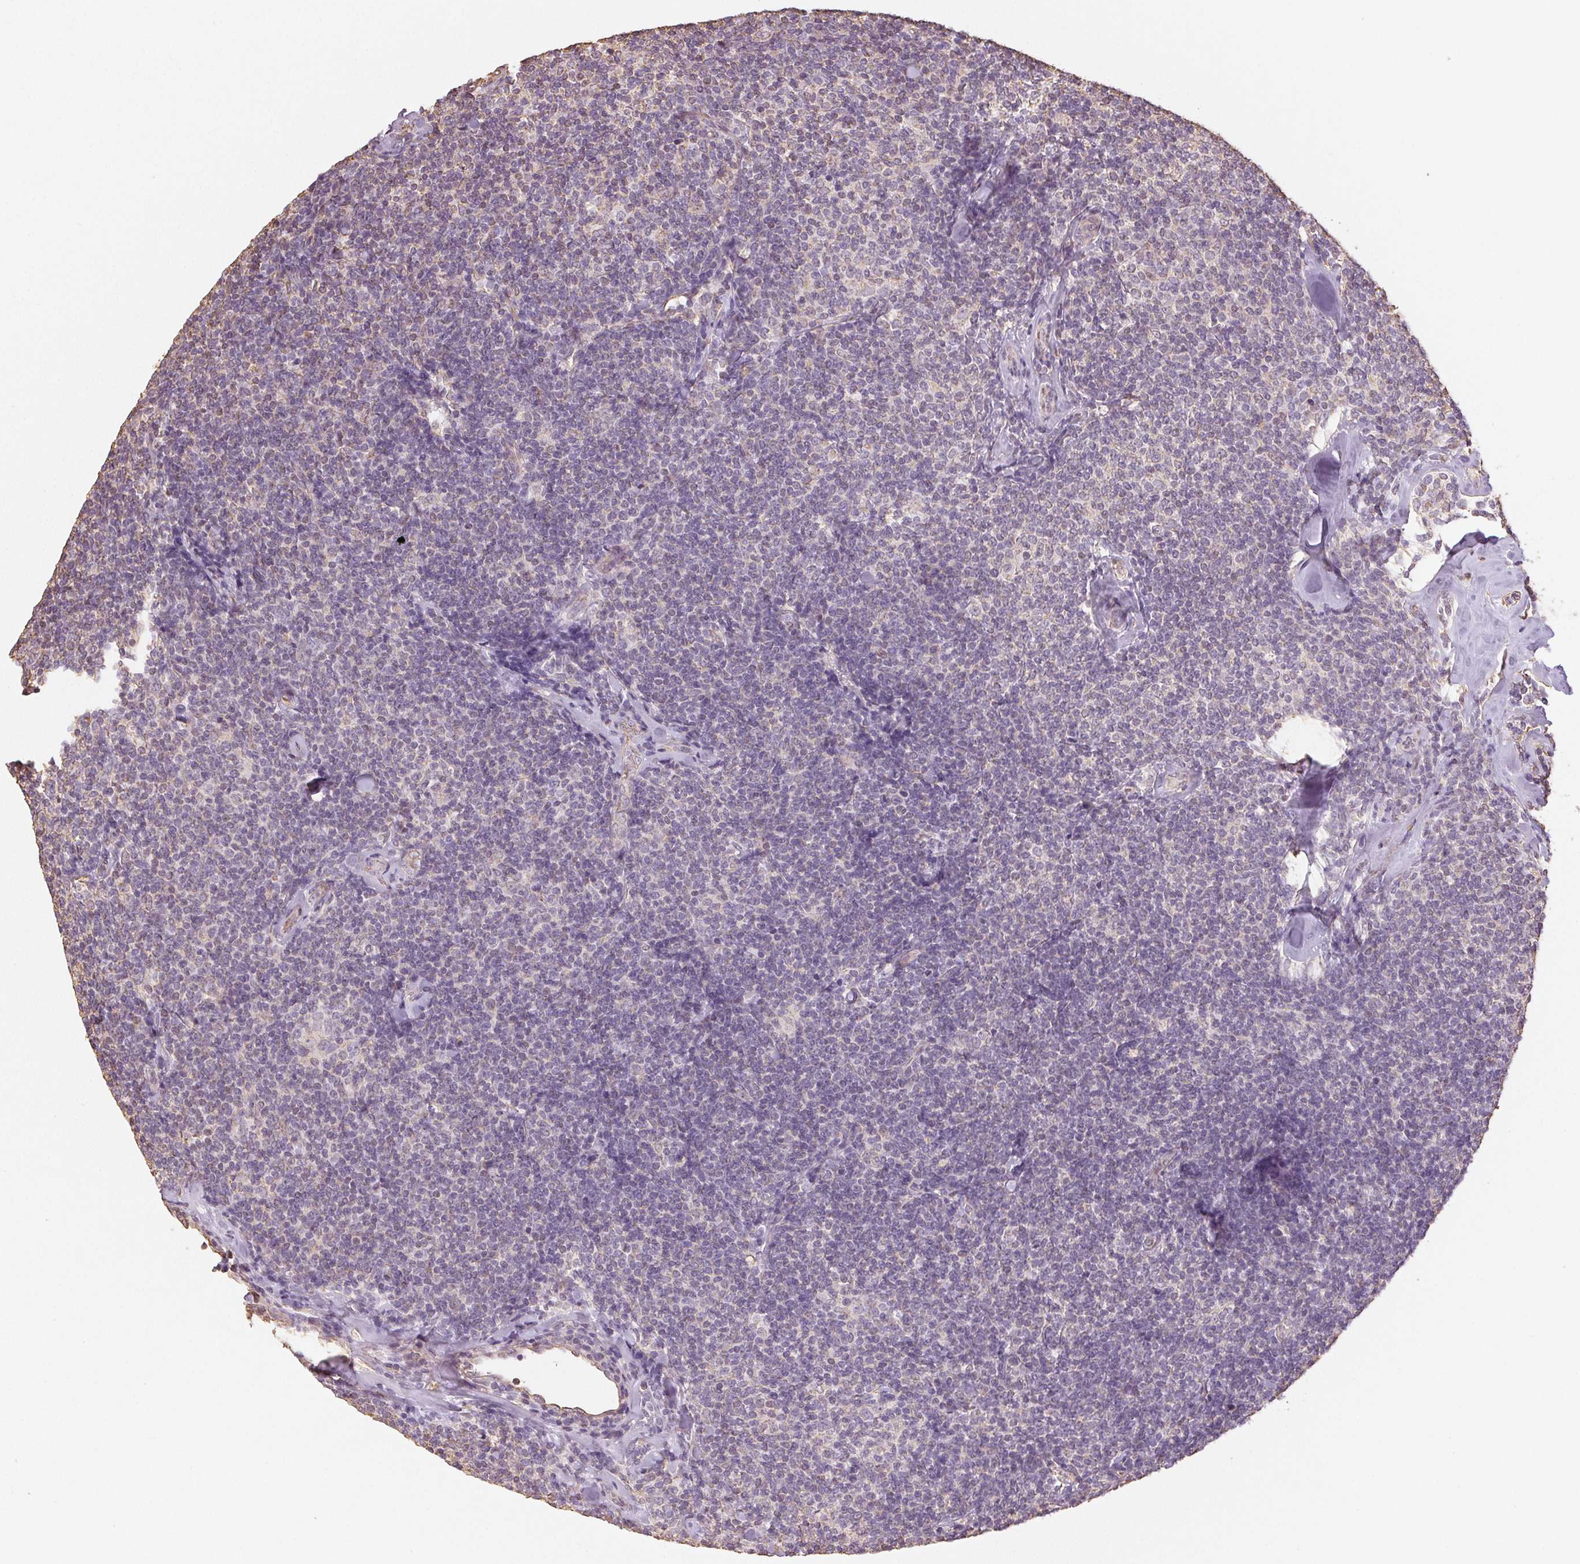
{"staining": {"intensity": "negative", "quantity": "none", "location": "none"}, "tissue": "lymphoma", "cell_type": "Tumor cells", "image_type": "cancer", "snomed": [{"axis": "morphology", "description": "Malignant lymphoma, non-Hodgkin's type, Low grade"}, {"axis": "topography", "description": "Lymph node"}], "caption": "High magnification brightfield microscopy of malignant lymphoma, non-Hodgkin's type (low-grade) stained with DAB (brown) and counterstained with hematoxylin (blue): tumor cells show no significant positivity. The staining is performed using DAB (3,3'-diaminobenzidine) brown chromogen with nuclei counter-stained in using hematoxylin.", "gene": "COL7A1", "patient": {"sex": "female", "age": 56}}